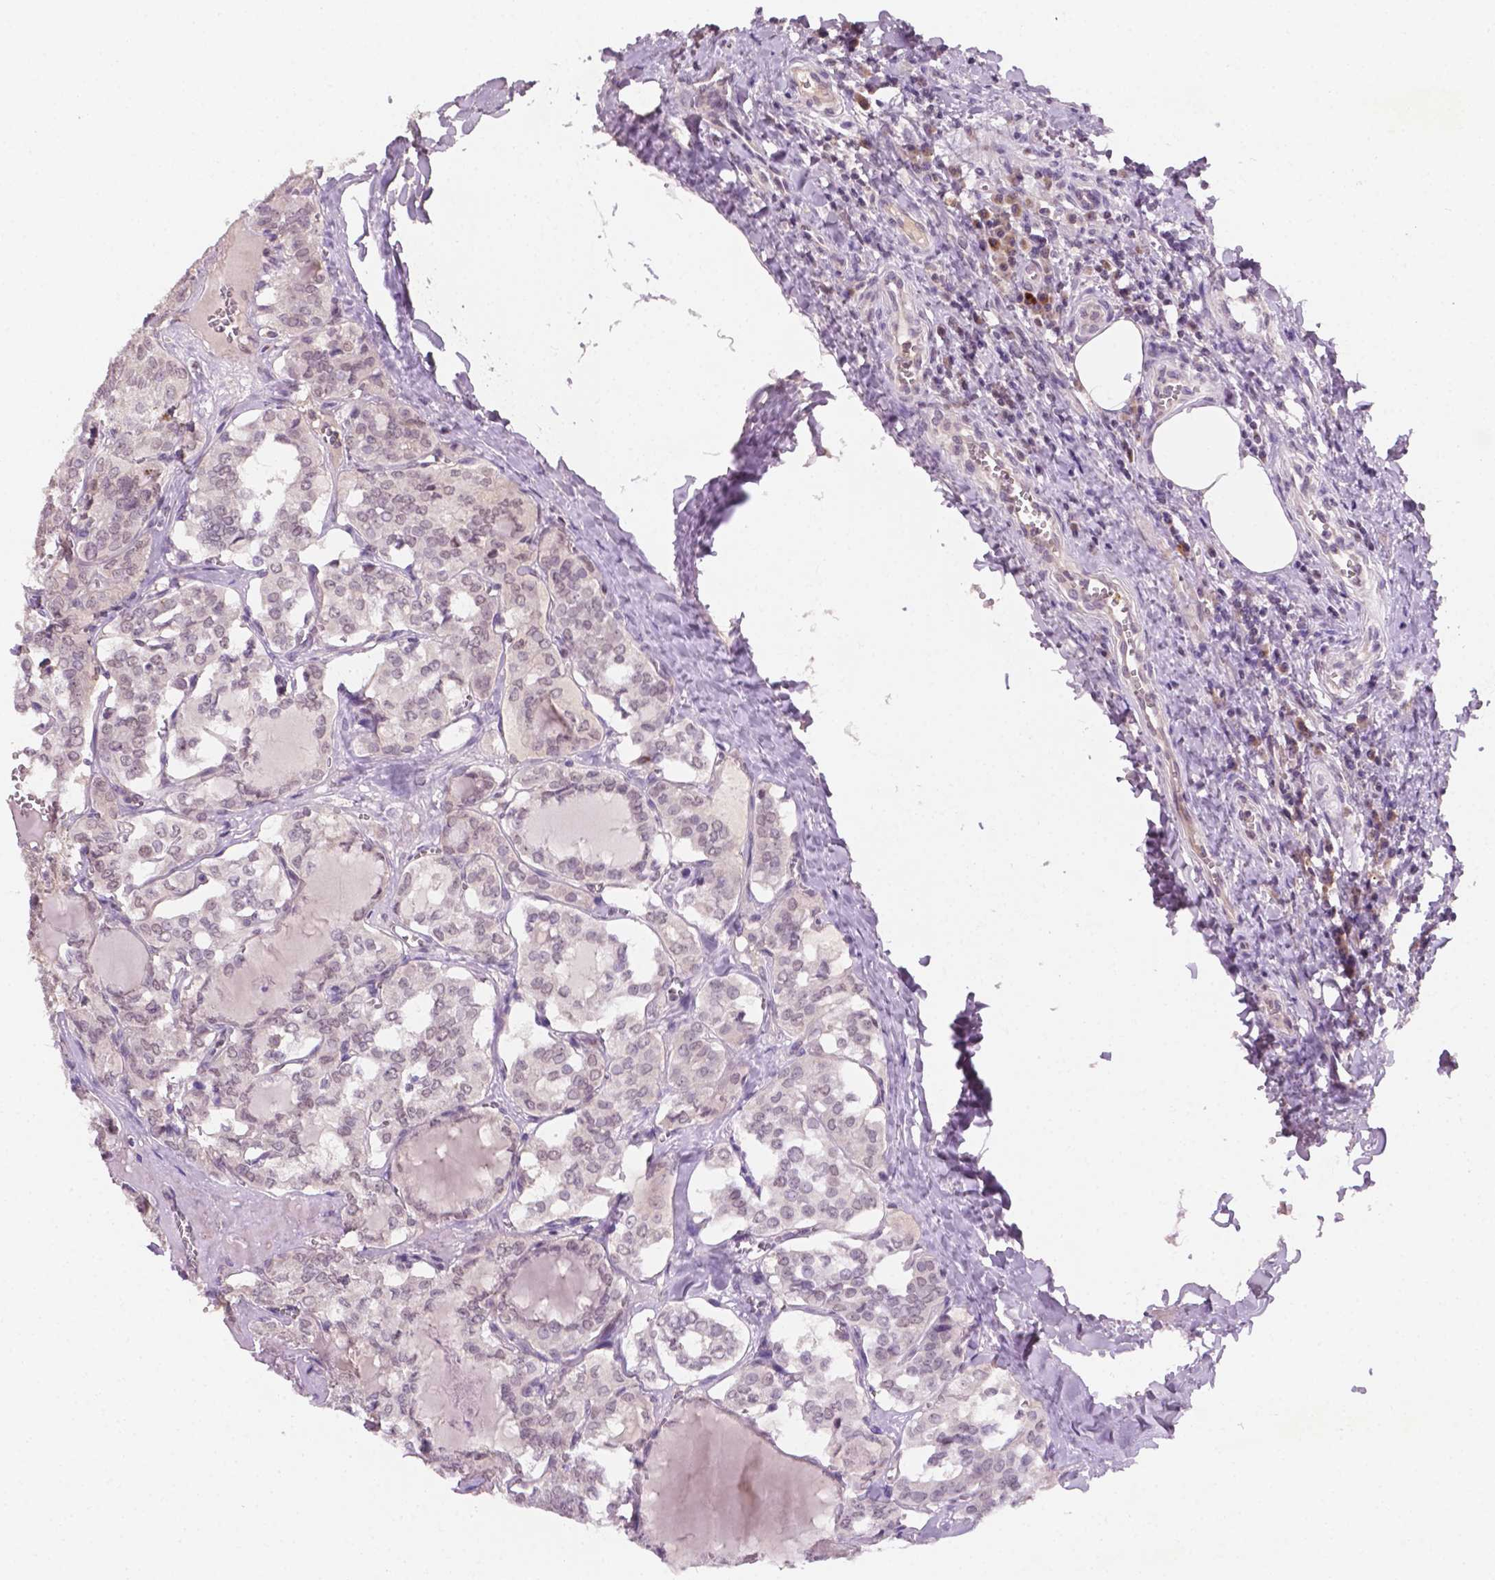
{"staining": {"intensity": "negative", "quantity": "none", "location": "none"}, "tissue": "thyroid cancer", "cell_type": "Tumor cells", "image_type": "cancer", "snomed": [{"axis": "morphology", "description": "Papillary adenocarcinoma, NOS"}, {"axis": "topography", "description": "Thyroid gland"}], "caption": "High power microscopy image of an immunohistochemistry (IHC) histopathology image of thyroid papillary adenocarcinoma, revealing no significant positivity in tumor cells. (DAB immunohistochemistry (IHC), high magnification).", "gene": "MROH6", "patient": {"sex": "female", "age": 41}}